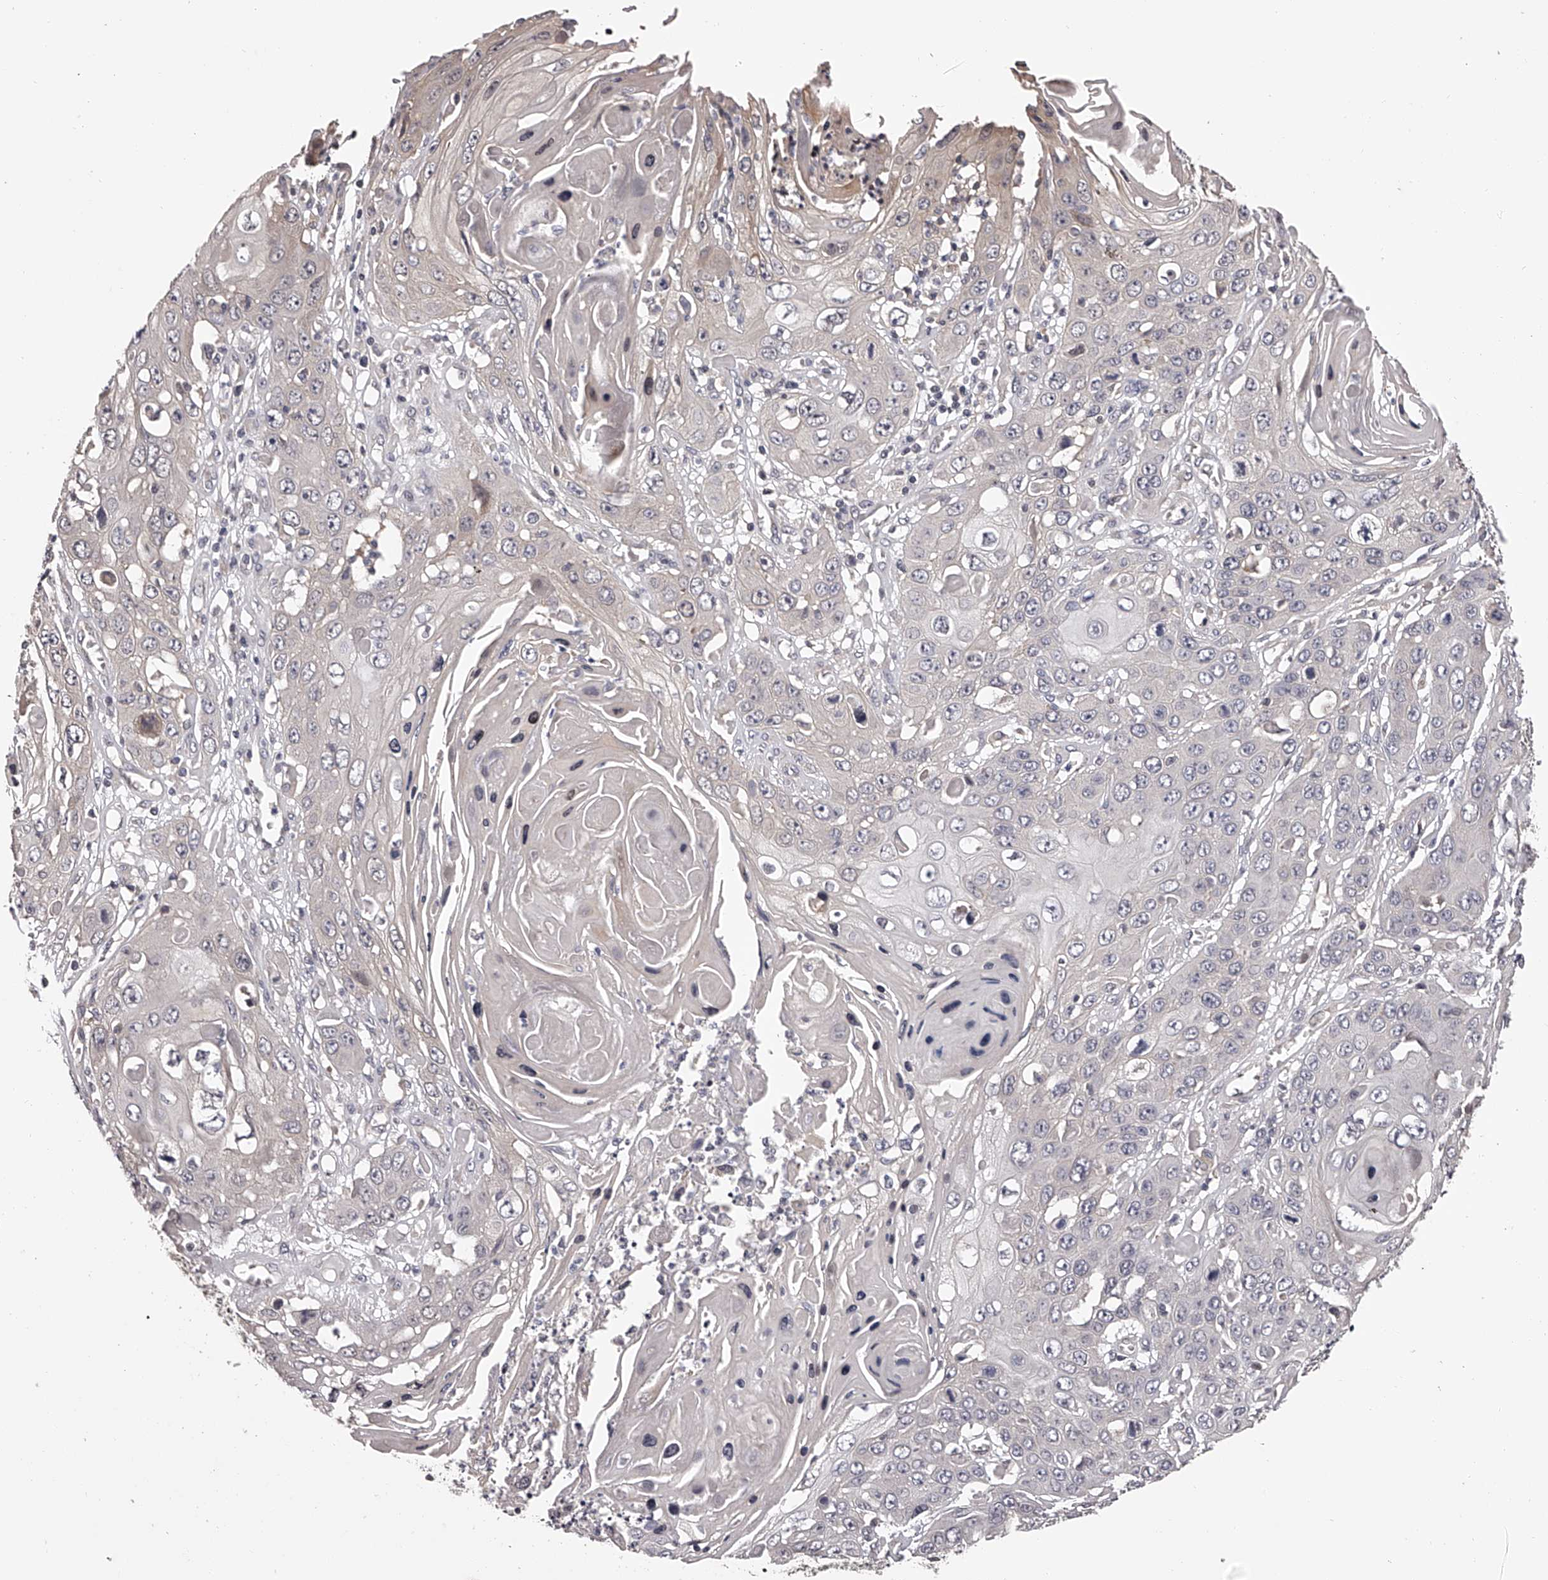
{"staining": {"intensity": "negative", "quantity": "none", "location": "none"}, "tissue": "skin cancer", "cell_type": "Tumor cells", "image_type": "cancer", "snomed": [{"axis": "morphology", "description": "Squamous cell carcinoma, NOS"}, {"axis": "topography", "description": "Skin"}], "caption": "This is a image of immunohistochemistry (IHC) staining of skin cancer (squamous cell carcinoma), which shows no staining in tumor cells.", "gene": "PFDN2", "patient": {"sex": "male", "age": 55}}